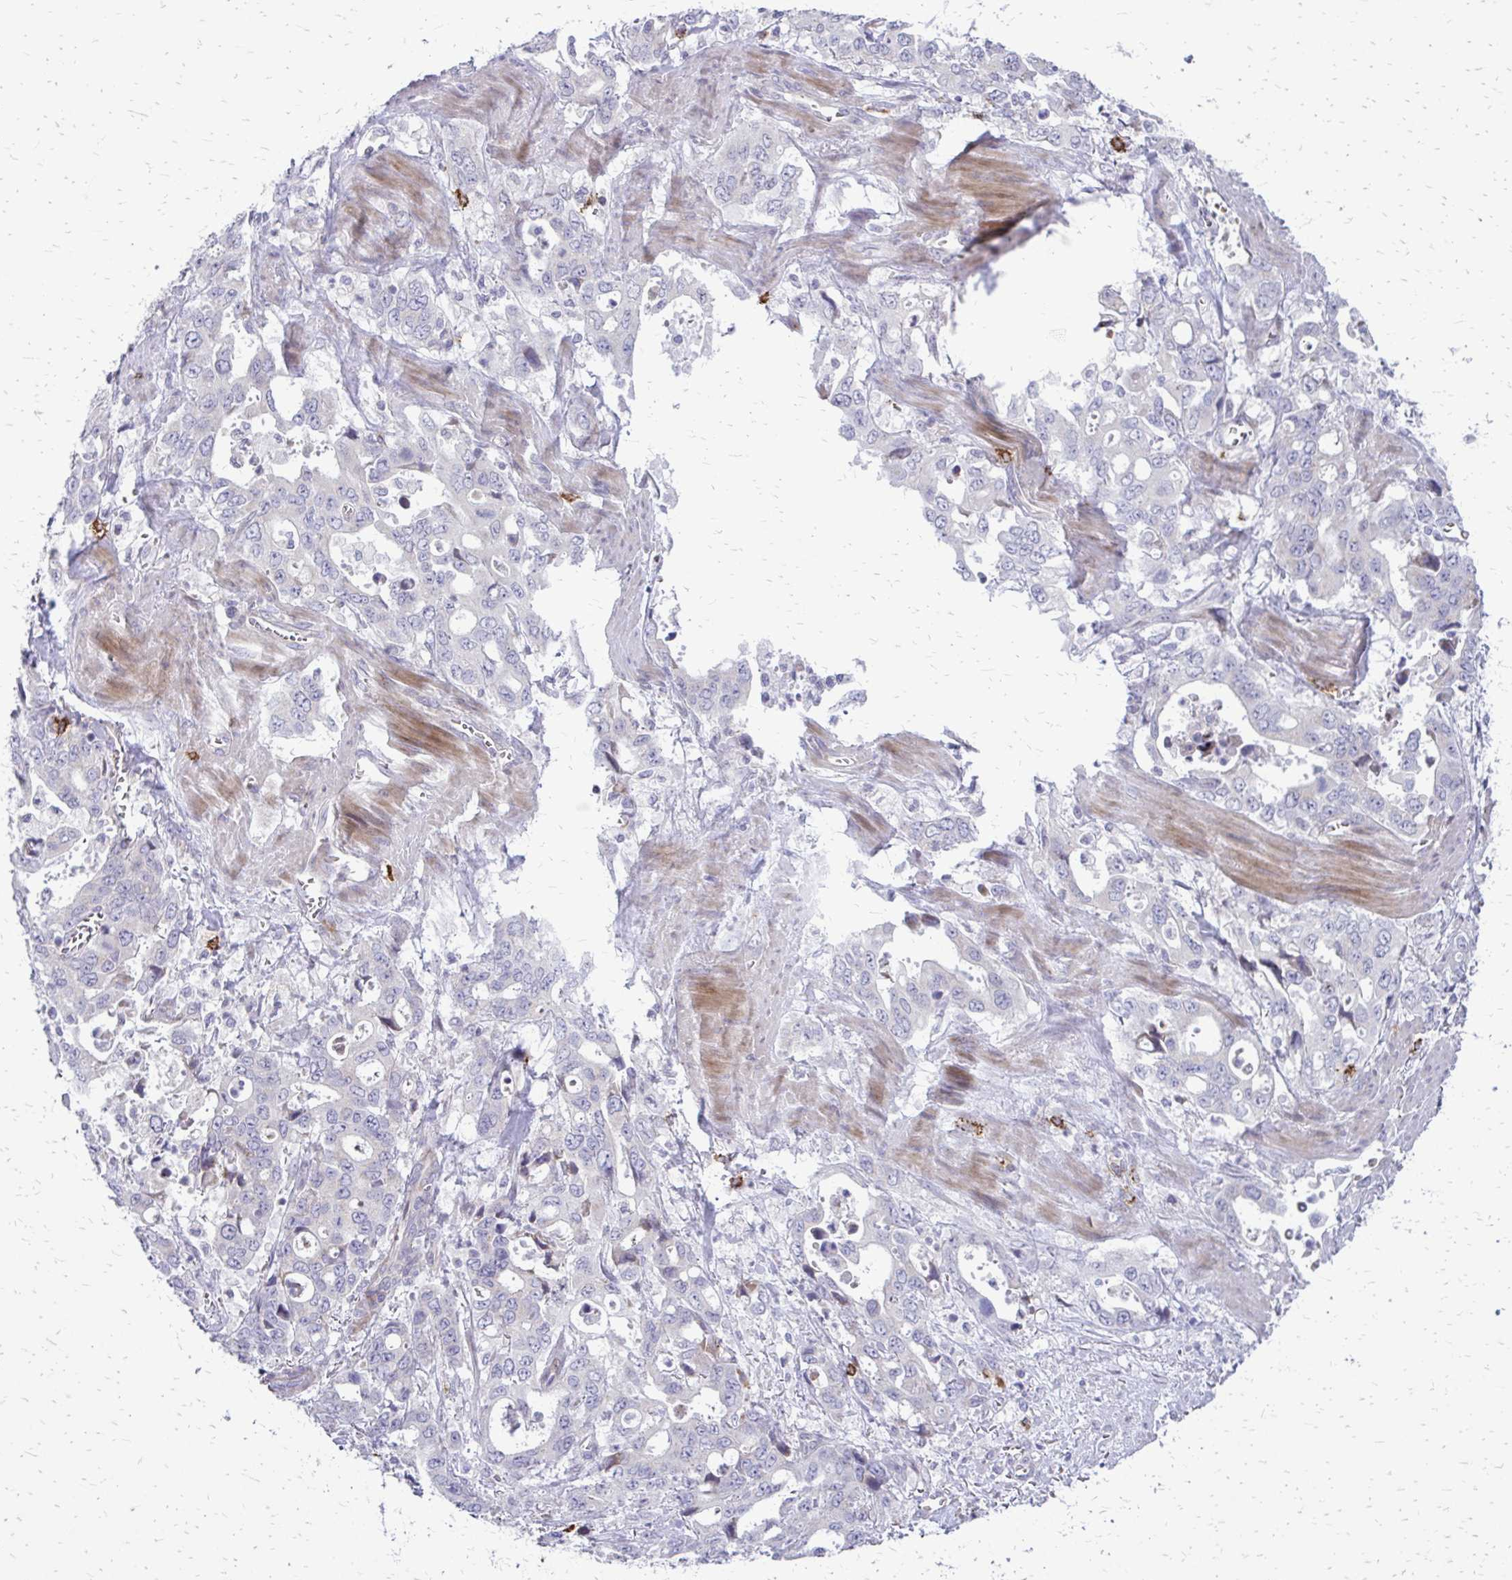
{"staining": {"intensity": "negative", "quantity": "none", "location": "none"}, "tissue": "stomach cancer", "cell_type": "Tumor cells", "image_type": "cancer", "snomed": [{"axis": "morphology", "description": "Adenocarcinoma, NOS"}, {"axis": "topography", "description": "Stomach, upper"}], "caption": "Protein analysis of adenocarcinoma (stomach) shows no significant expression in tumor cells. The staining was performed using DAB (3,3'-diaminobenzidine) to visualize the protein expression in brown, while the nuclei were stained in blue with hematoxylin (Magnification: 20x).", "gene": "FUNDC2", "patient": {"sex": "male", "age": 74}}